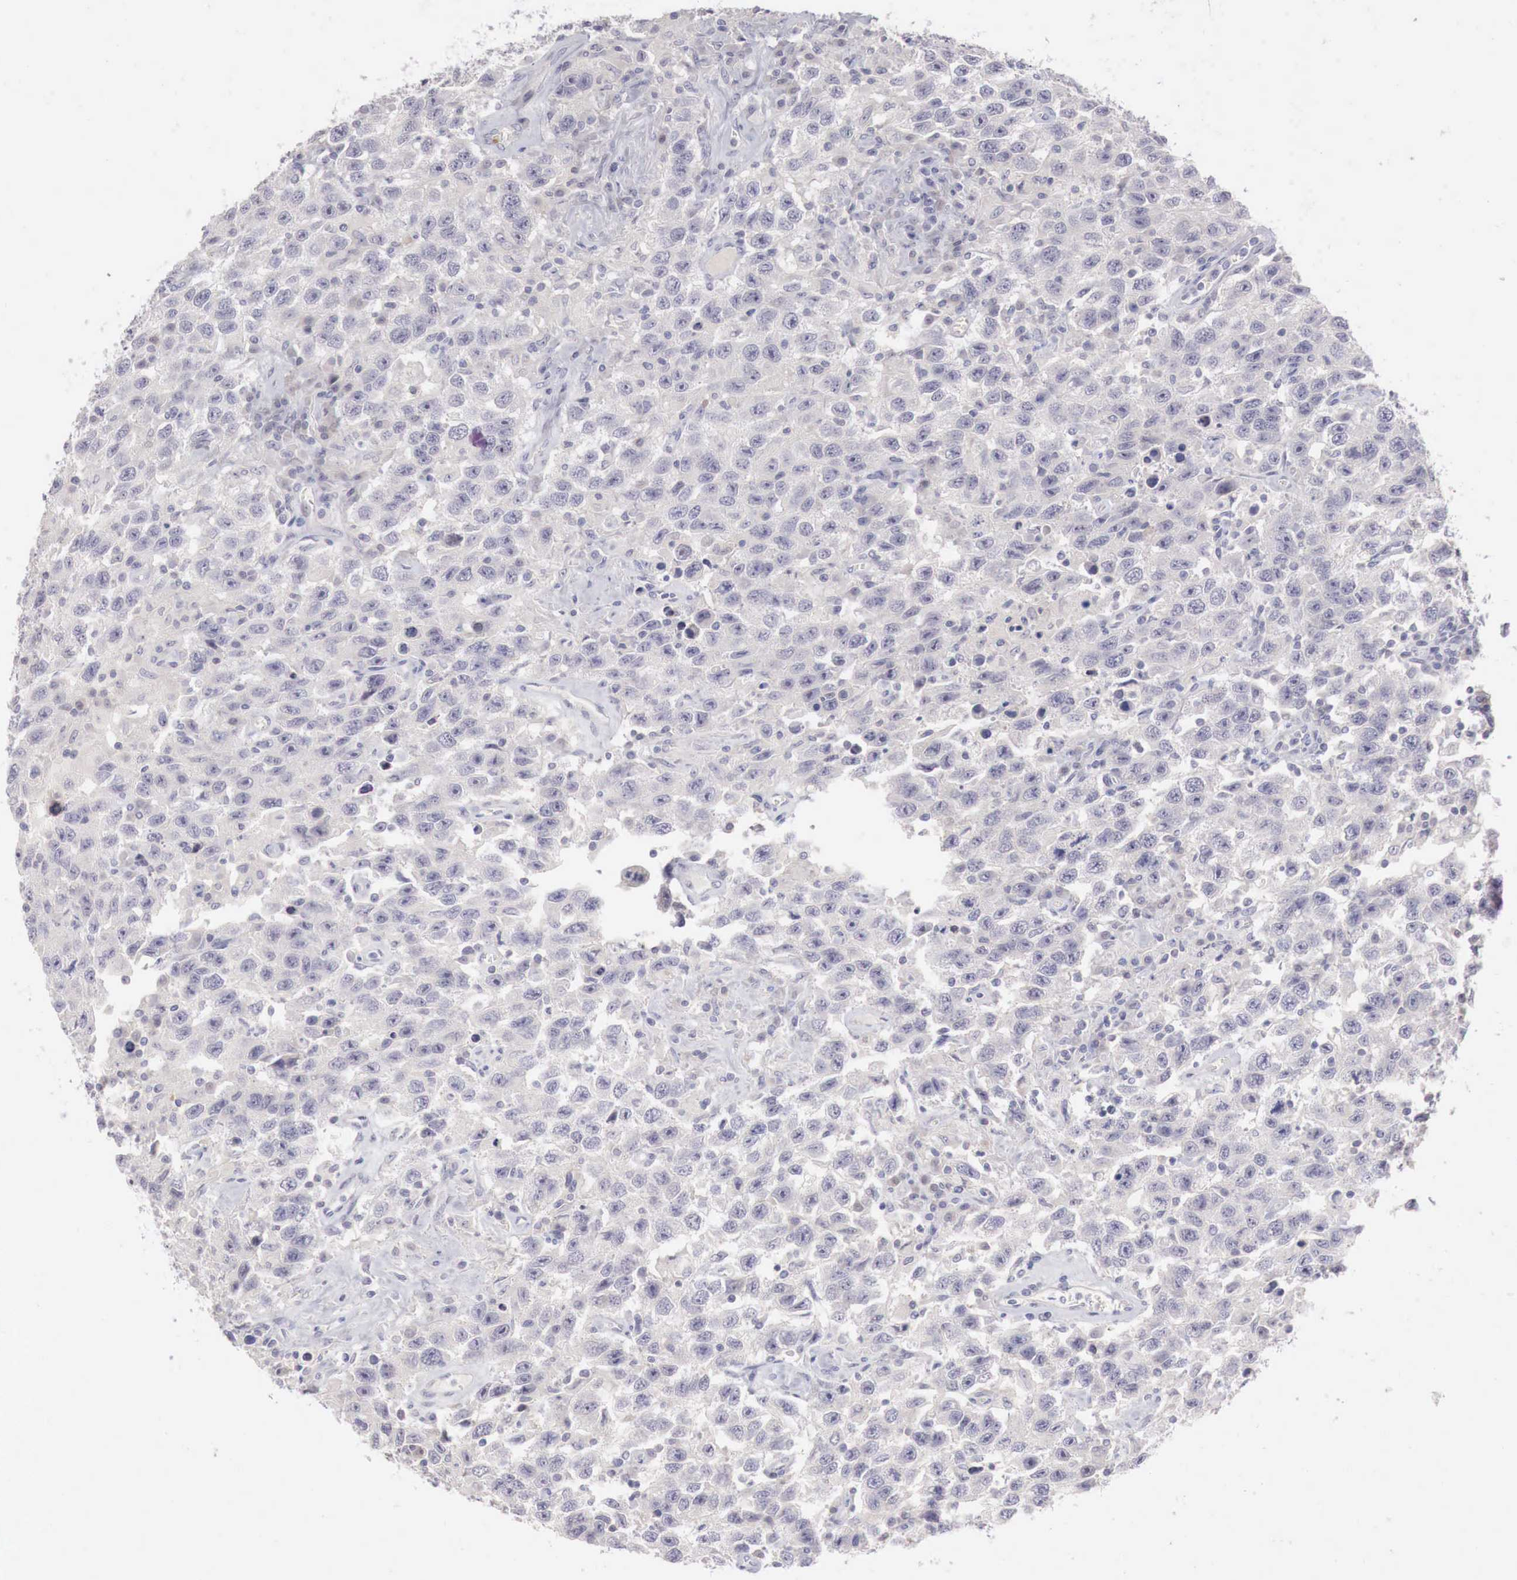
{"staining": {"intensity": "negative", "quantity": "none", "location": "none"}, "tissue": "testis cancer", "cell_type": "Tumor cells", "image_type": "cancer", "snomed": [{"axis": "morphology", "description": "Seminoma, NOS"}, {"axis": "topography", "description": "Testis"}], "caption": "This histopathology image is of testis cancer stained with immunohistochemistry (IHC) to label a protein in brown with the nuclei are counter-stained blue. There is no positivity in tumor cells. The staining was performed using DAB to visualize the protein expression in brown, while the nuclei were stained in blue with hematoxylin (Magnification: 20x).", "gene": "GATA1", "patient": {"sex": "male", "age": 41}}